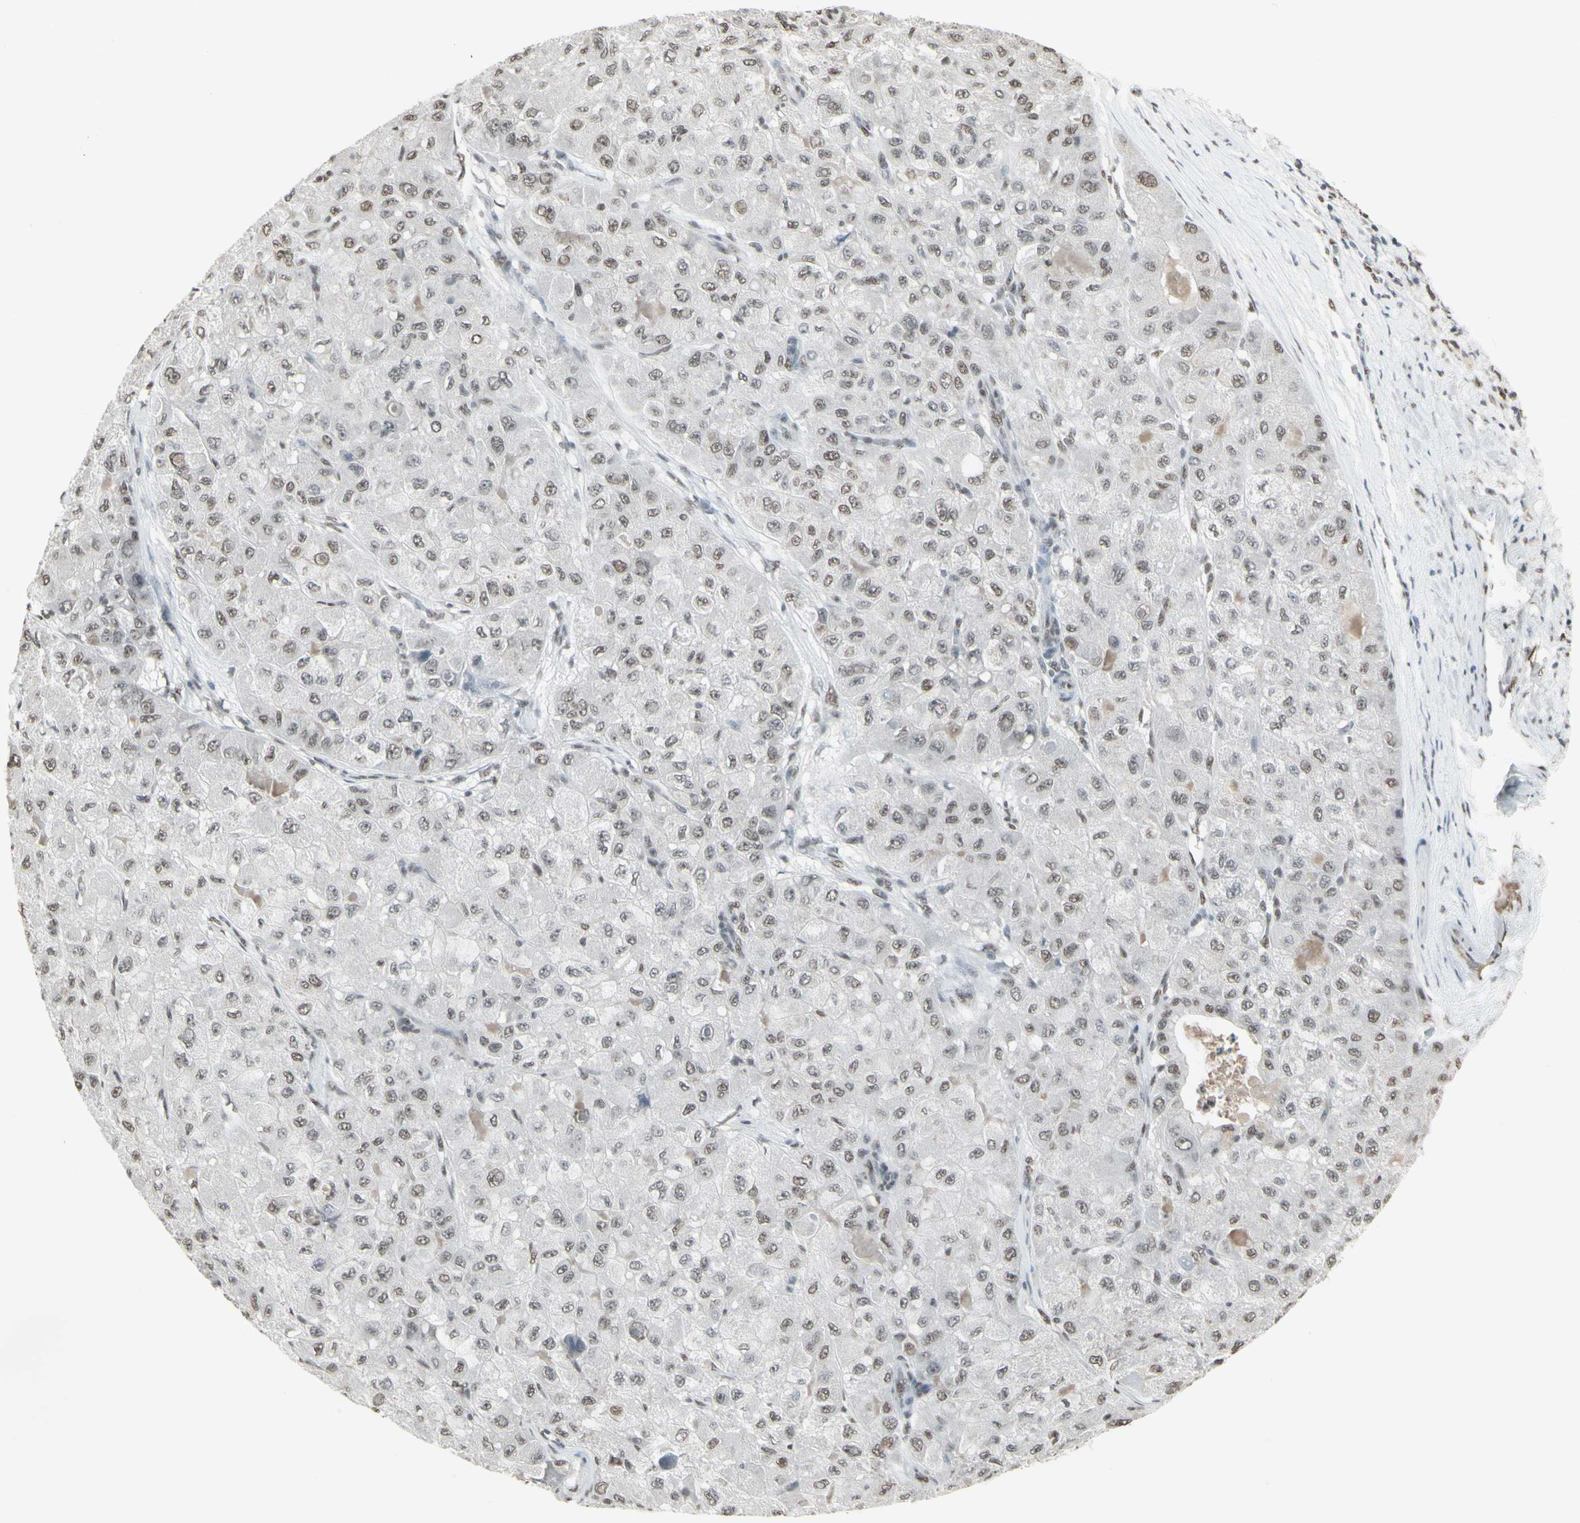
{"staining": {"intensity": "weak", "quantity": ">75%", "location": "nuclear"}, "tissue": "liver cancer", "cell_type": "Tumor cells", "image_type": "cancer", "snomed": [{"axis": "morphology", "description": "Carcinoma, Hepatocellular, NOS"}, {"axis": "topography", "description": "Liver"}], "caption": "Liver cancer (hepatocellular carcinoma) tissue demonstrates weak nuclear staining in about >75% of tumor cells", "gene": "TRIM28", "patient": {"sex": "male", "age": 80}}